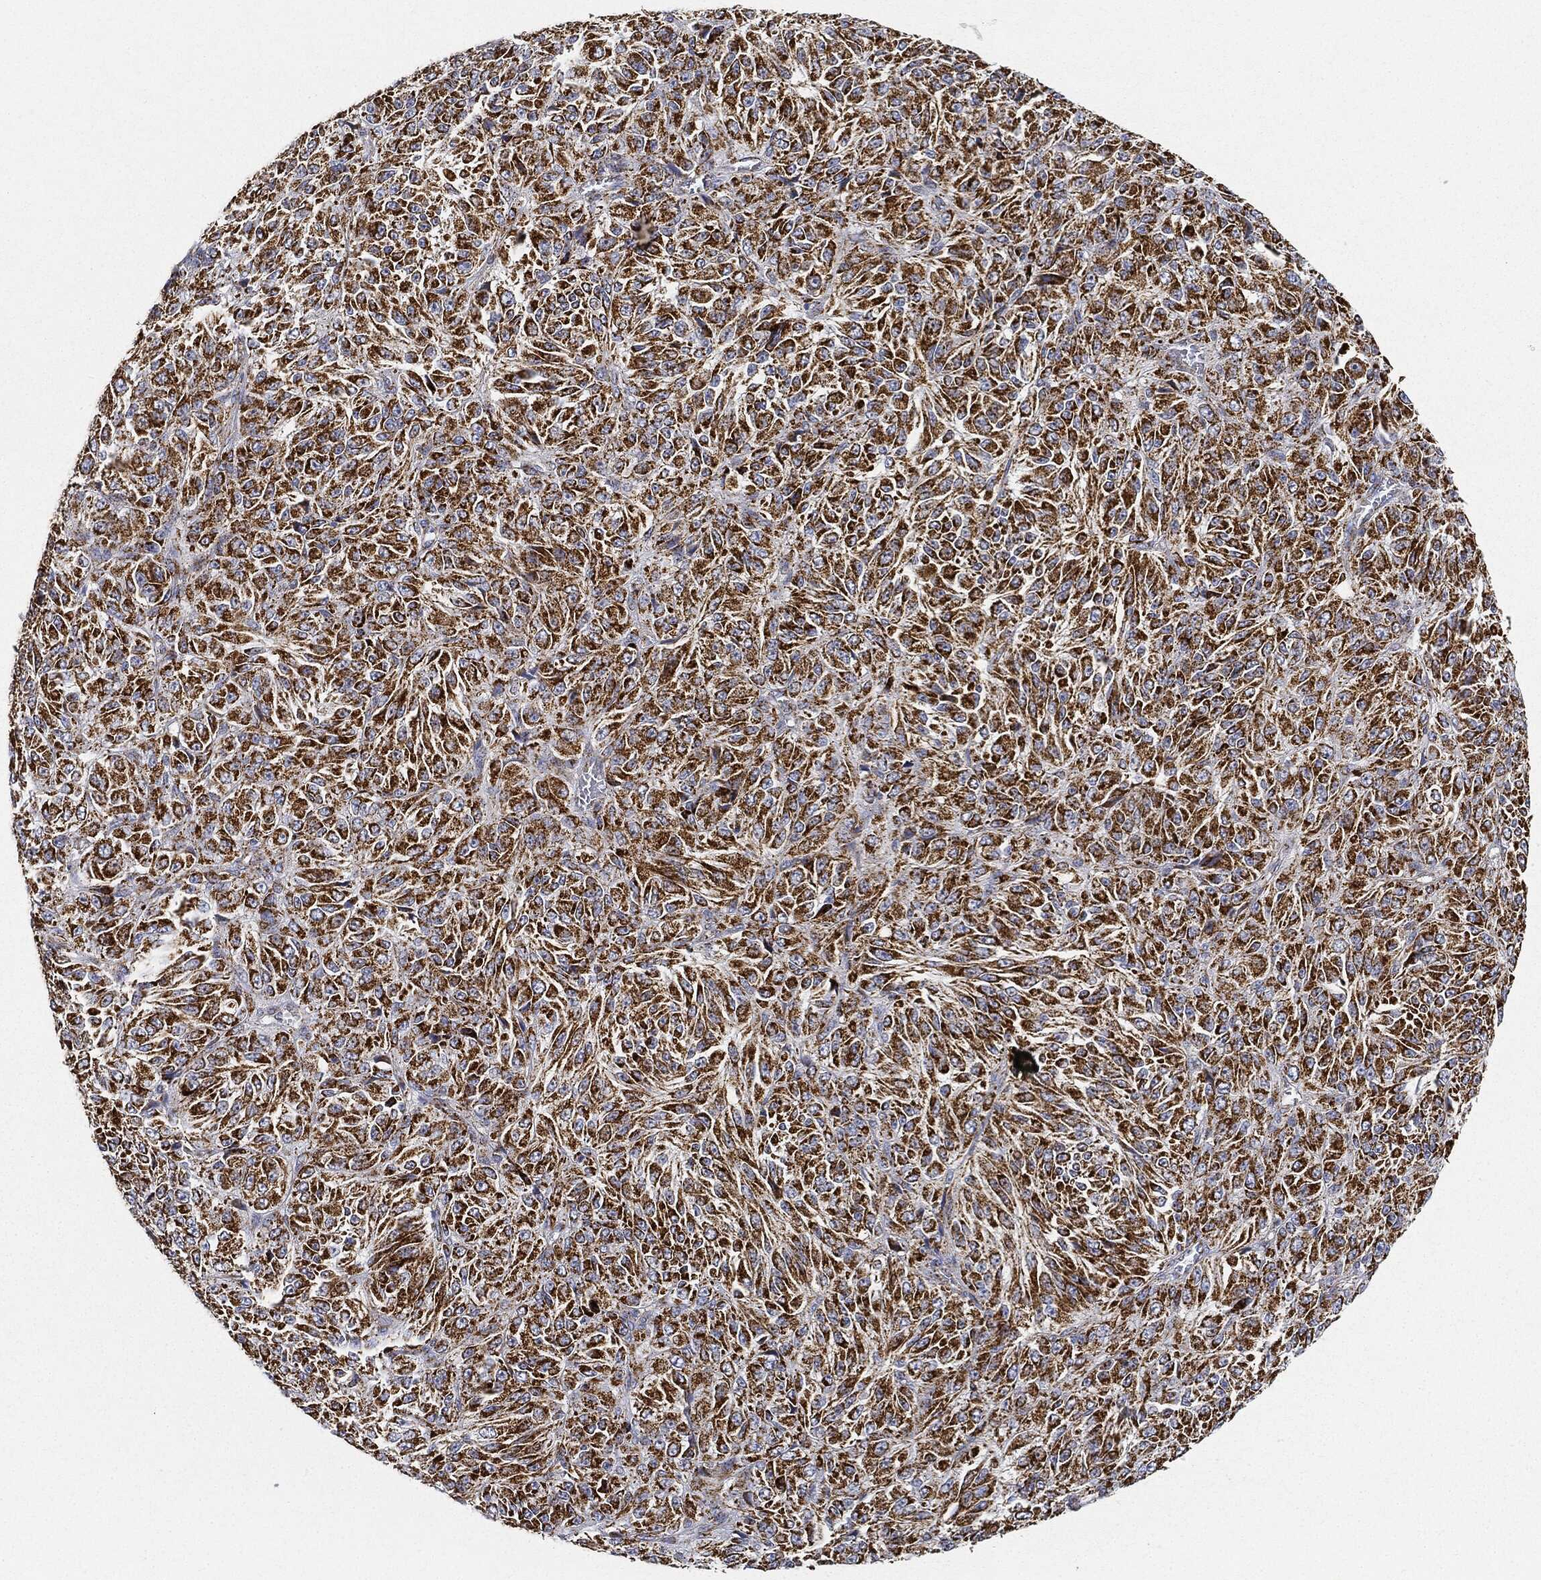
{"staining": {"intensity": "strong", "quantity": ">75%", "location": "cytoplasmic/membranous"}, "tissue": "melanoma", "cell_type": "Tumor cells", "image_type": "cancer", "snomed": [{"axis": "morphology", "description": "Malignant melanoma, Metastatic site"}, {"axis": "topography", "description": "Brain"}], "caption": "Human malignant melanoma (metastatic site) stained with a protein marker displays strong staining in tumor cells.", "gene": "CAPN15", "patient": {"sex": "female", "age": 56}}